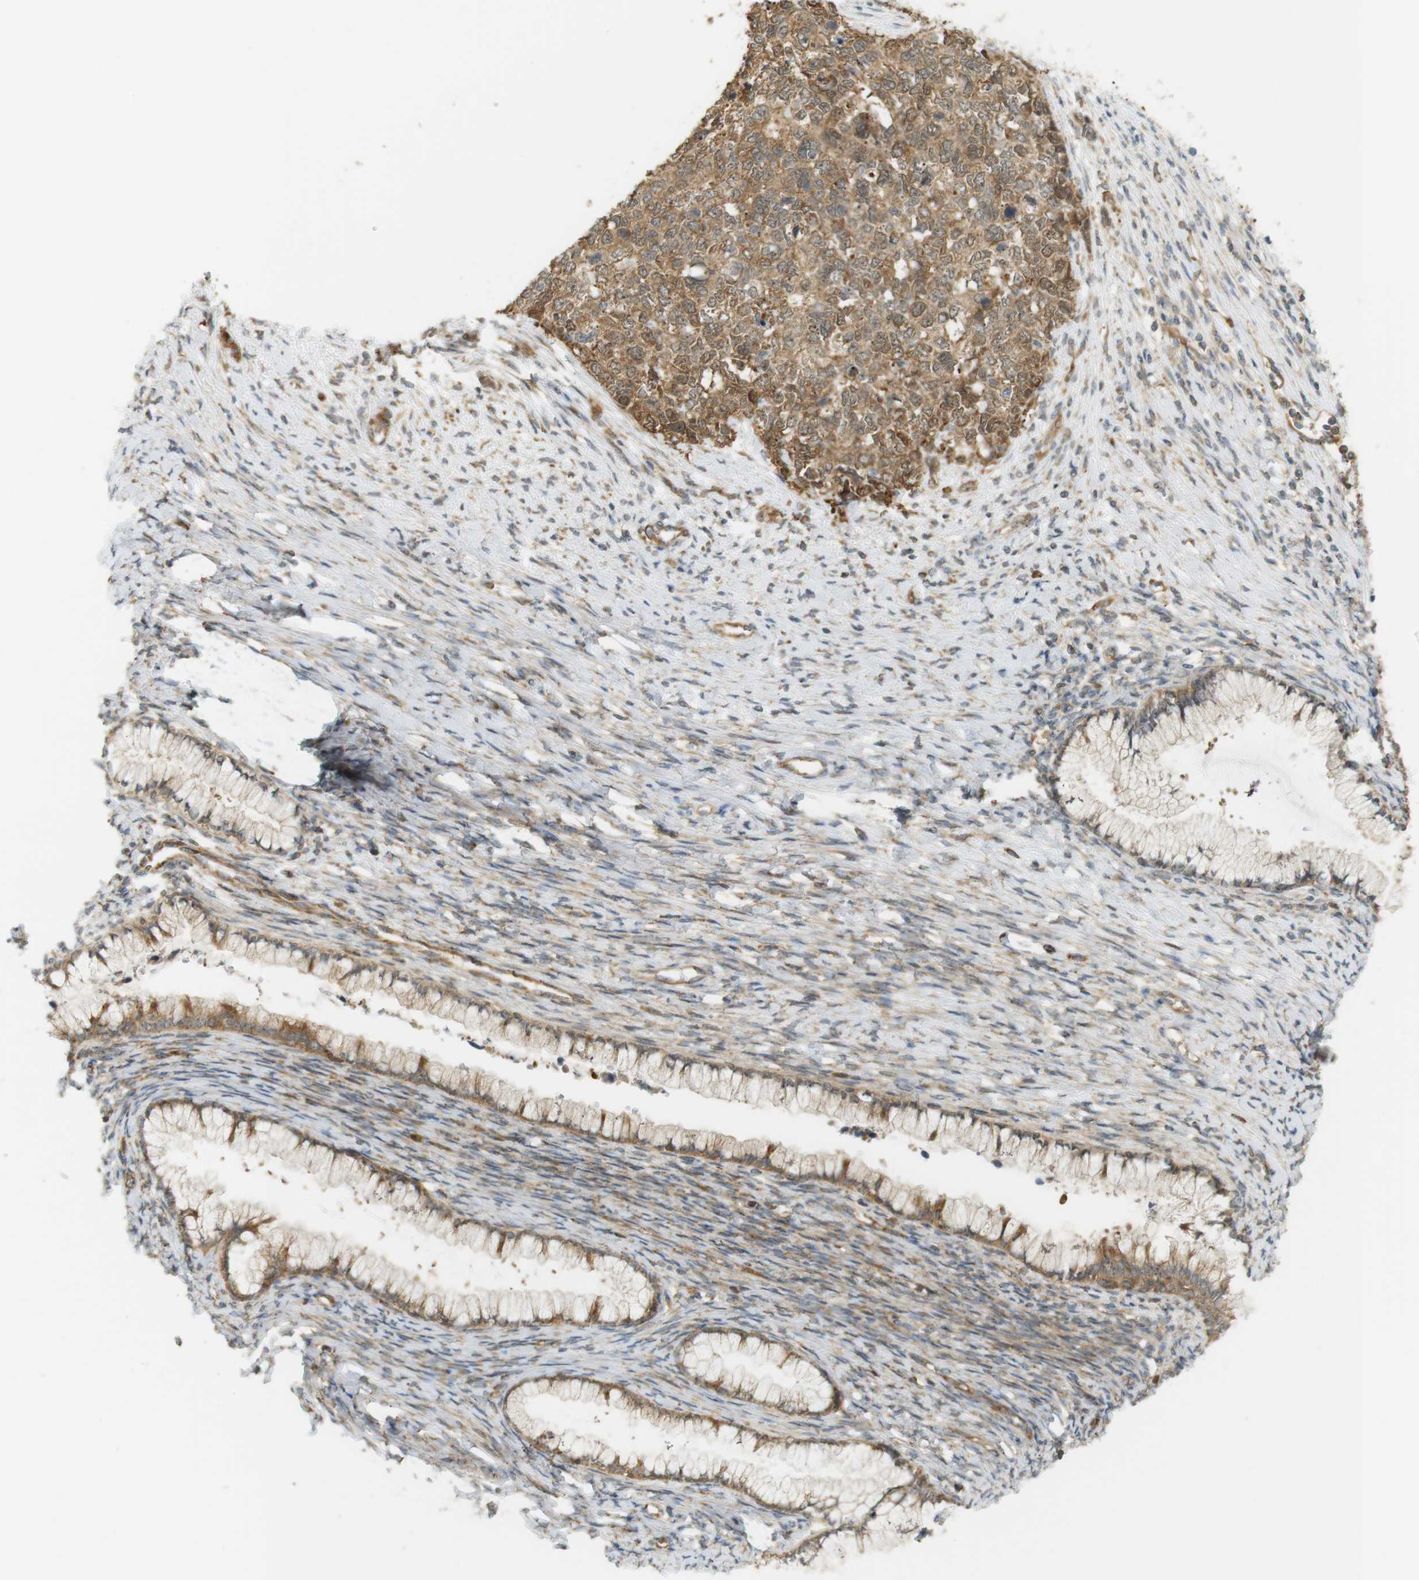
{"staining": {"intensity": "moderate", "quantity": ">75%", "location": "cytoplasmic/membranous,nuclear"}, "tissue": "cervical cancer", "cell_type": "Tumor cells", "image_type": "cancer", "snomed": [{"axis": "morphology", "description": "Squamous cell carcinoma, NOS"}, {"axis": "topography", "description": "Cervix"}], "caption": "The image exhibits immunohistochemical staining of cervical squamous cell carcinoma. There is moderate cytoplasmic/membranous and nuclear expression is seen in approximately >75% of tumor cells.", "gene": "PA2G4", "patient": {"sex": "female", "age": 63}}